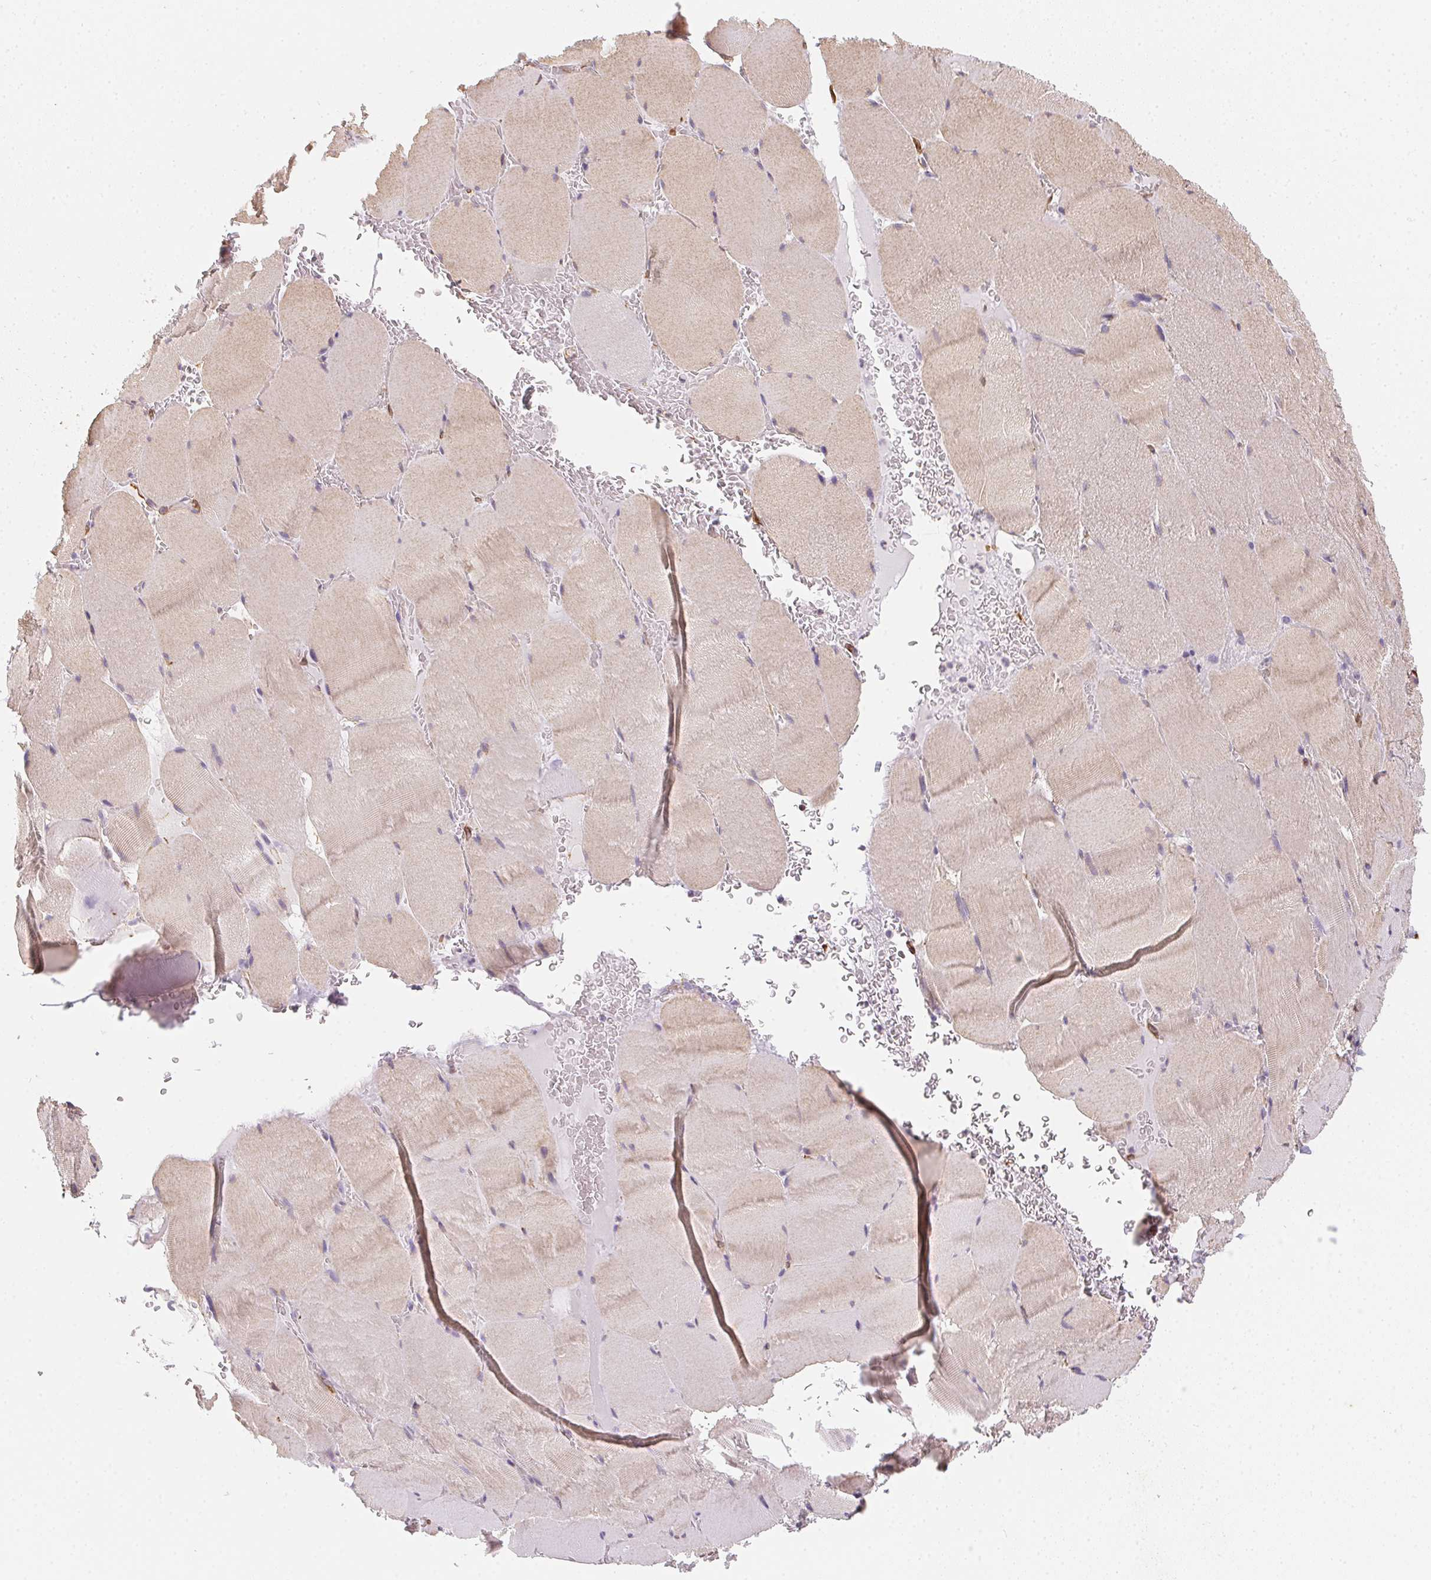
{"staining": {"intensity": "weak", "quantity": "25%-75%", "location": "cytoplasmic/membranous"}, "tissue": "skeletal muscle", "cell_type": "Myocytes", "image_type": "normal", "snomed": [{"axis": "morphology", "description": "Normal tissue, NOS"}, {"axis": "topography", "description": "Skeletal muscle"}, {"axis": "topography", "description": "Head-Neck"}], "caption": "Immunohistochemical staining of benign skeletal muscle shows weak cytoplasmic/membranous protein positivity in about 25%-75% of myocytes.", "gene": "RSBN1", "patient": {"sex": "male", "age": 66}}